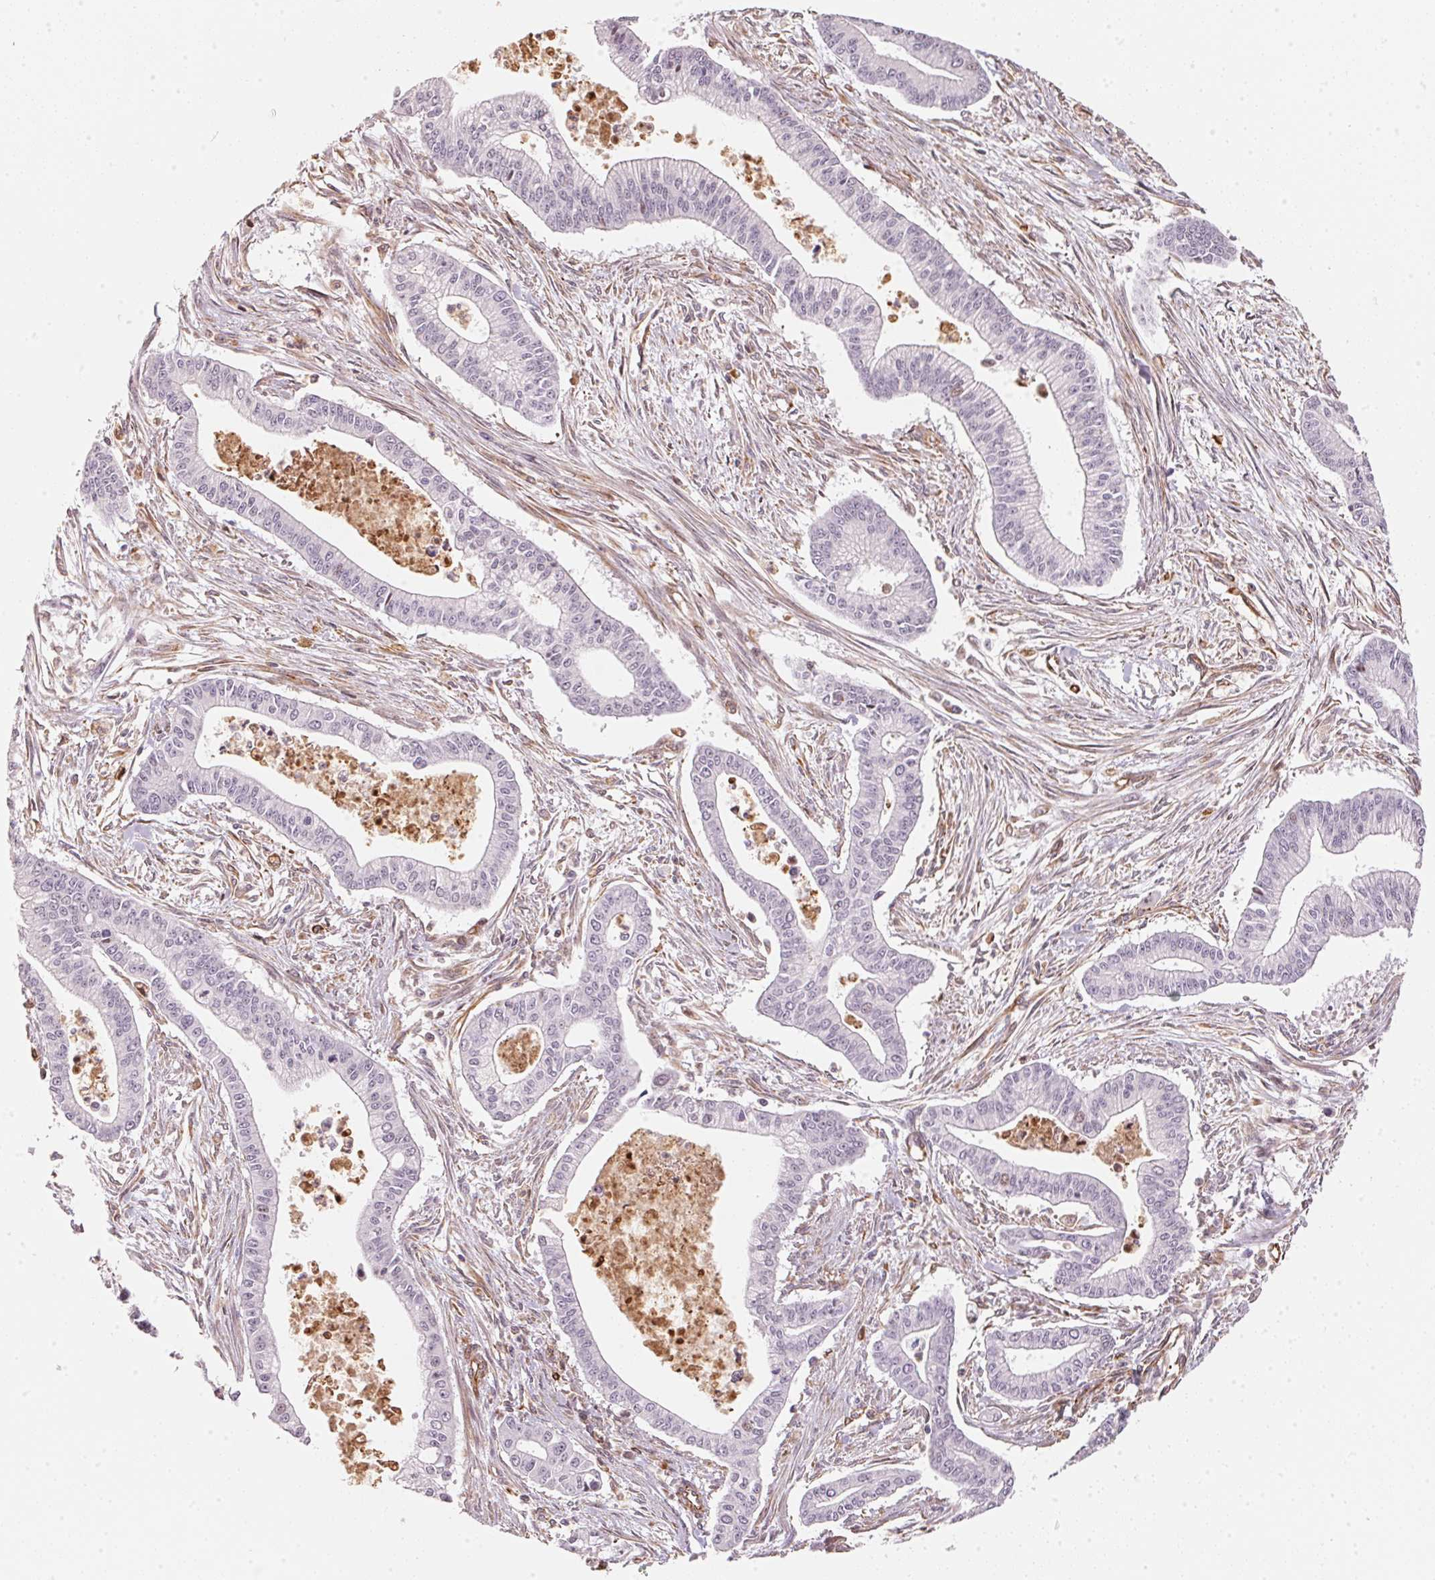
{"staining": {"intensity": "negative", "quantity": "none", "location": "none"}, "tissue": "pancreatic cancer", "cell_type": "Tumor cells", "image_type": "cancer", "snomed": [{"axis": "morphology", "description": "Adenocarcinoma, NOS"}, {"axis": "topography", "description": "Pancreas"}], "caption": "There is no significant positivity in tumor cells of pancreatic cancer.", "gene": "FOXR2", "patient": {"sex": "female", "age": 65}}